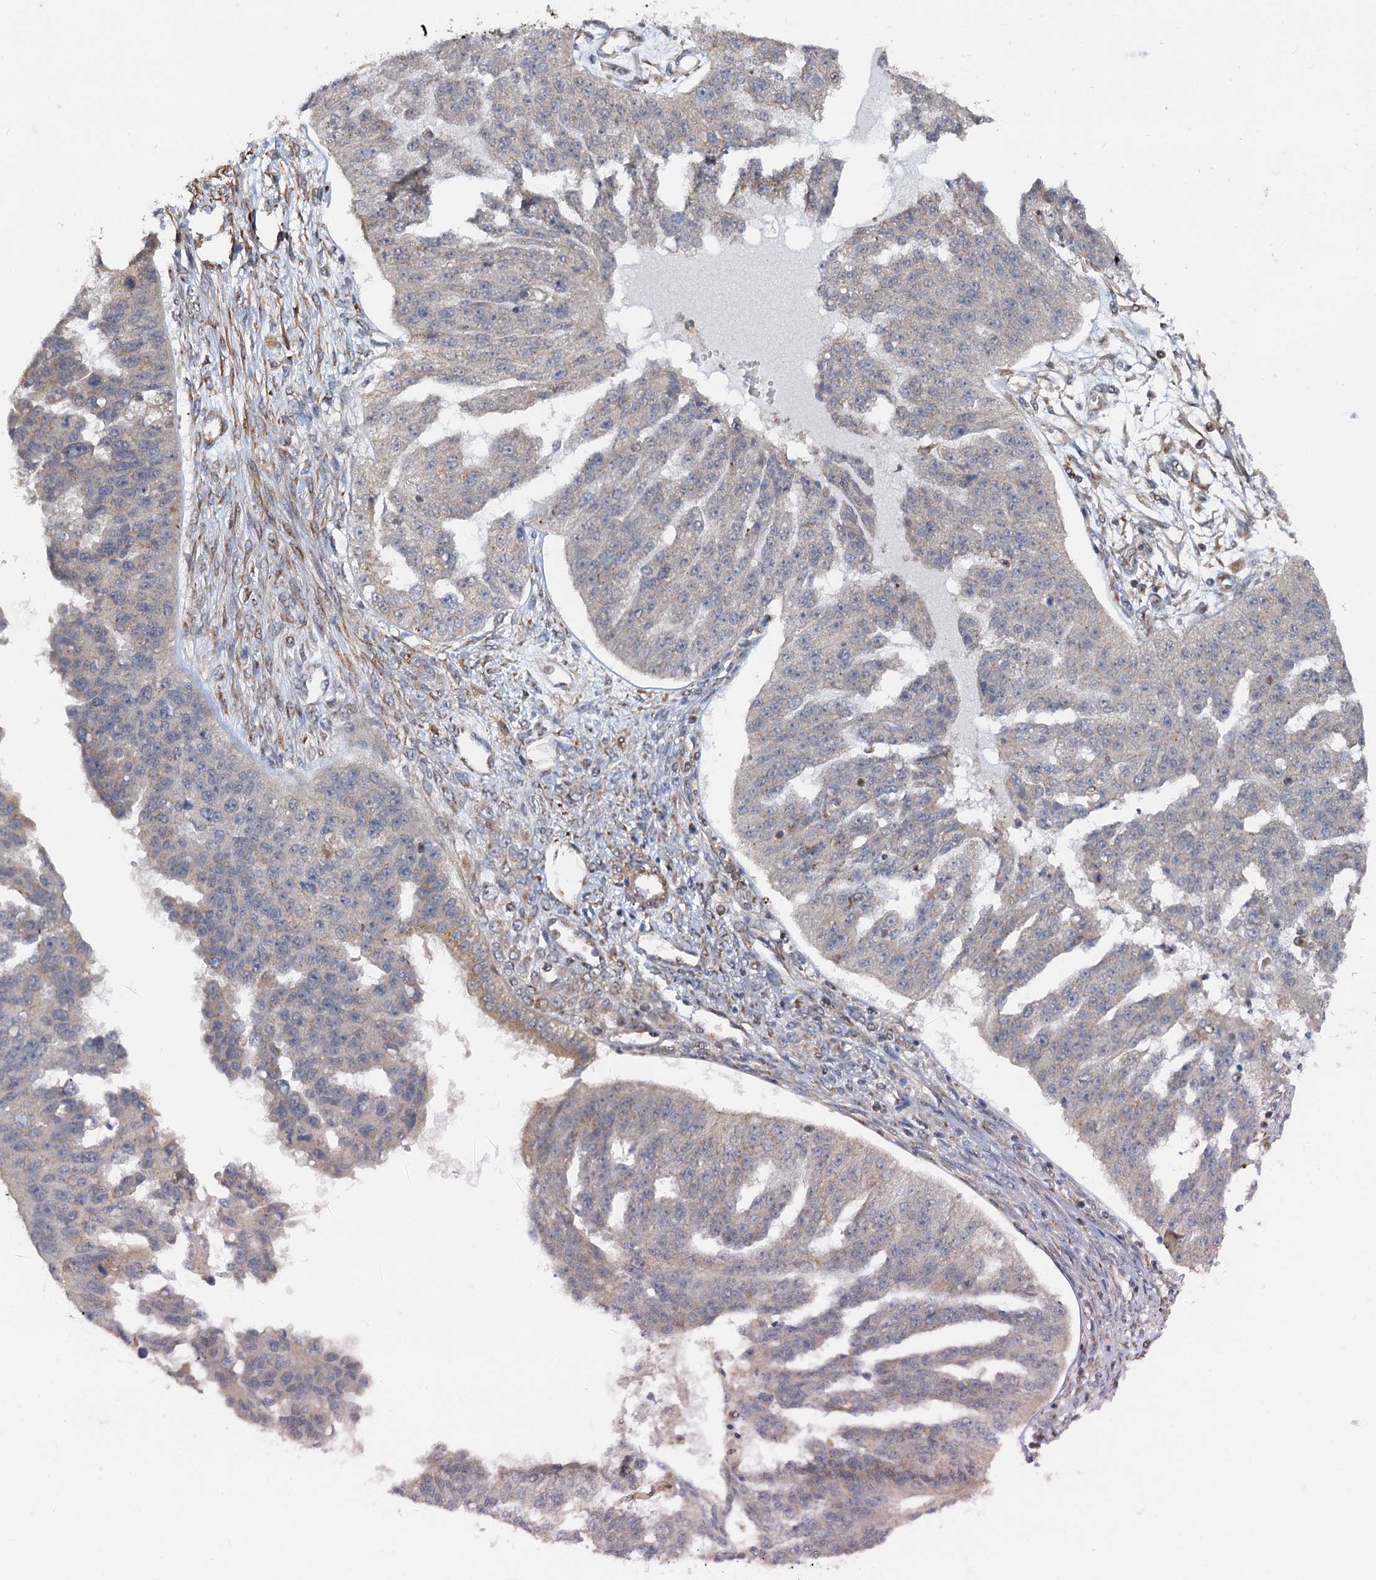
{"staining": {"intensity": "weak", "quantity": "<25%", "location": "cytoplasmic/membranous"}, "tissue": "ovarian cancer", "cell_type": "Tumor cells", "image_type": "cancer", "snomed": [{"axis": "morphology", "description": "Cystadenocarcinoma, serous, NOS"}, {"axis": "topography", "description": "Ovary"}], "caption": "This is an IHC micrograph of ovarian cancer (serous cystadenocarcinoma). There is no positivity in tumor cells.", "gene": "ANKRD26", "patient": {"sex": "female", "age": 58}}